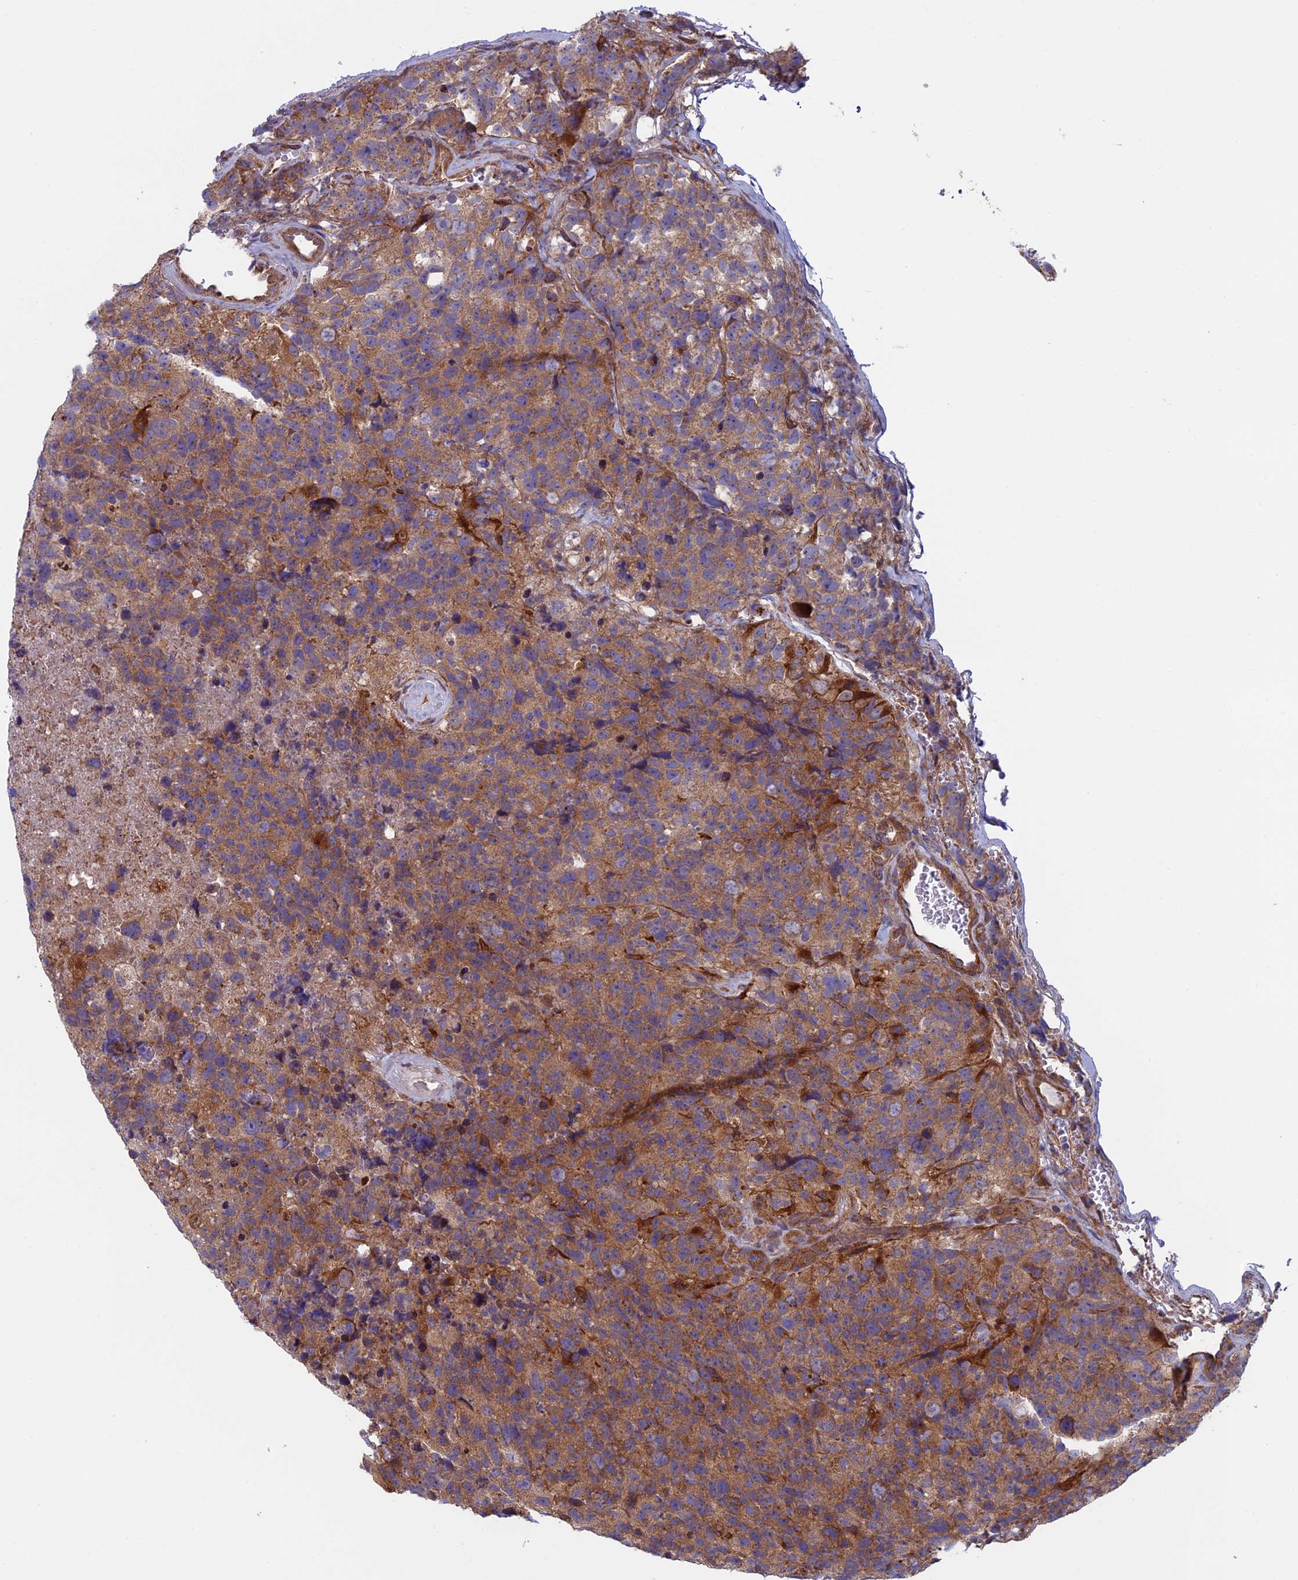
{"staining": {"intensity": "moderate", "quantity": ">75%", "location": "cytoplasmic/membranous"}, "tissue": "glioma", "cell_type": "Tumor cells", "image_type": "cancer", "snomed": [{"axis": "morphology", "description": "Glioma, malignant, High grade"}, {"axis": "topography", "description": "Brain"}], "caption": "Moderate cytoplasmic/membranous protein positivity is present in about >75% of tumor cells in malignant glioma (high-grade).", "gene": "CCDC8", "patient": {"sex": "male", "age": 69}}